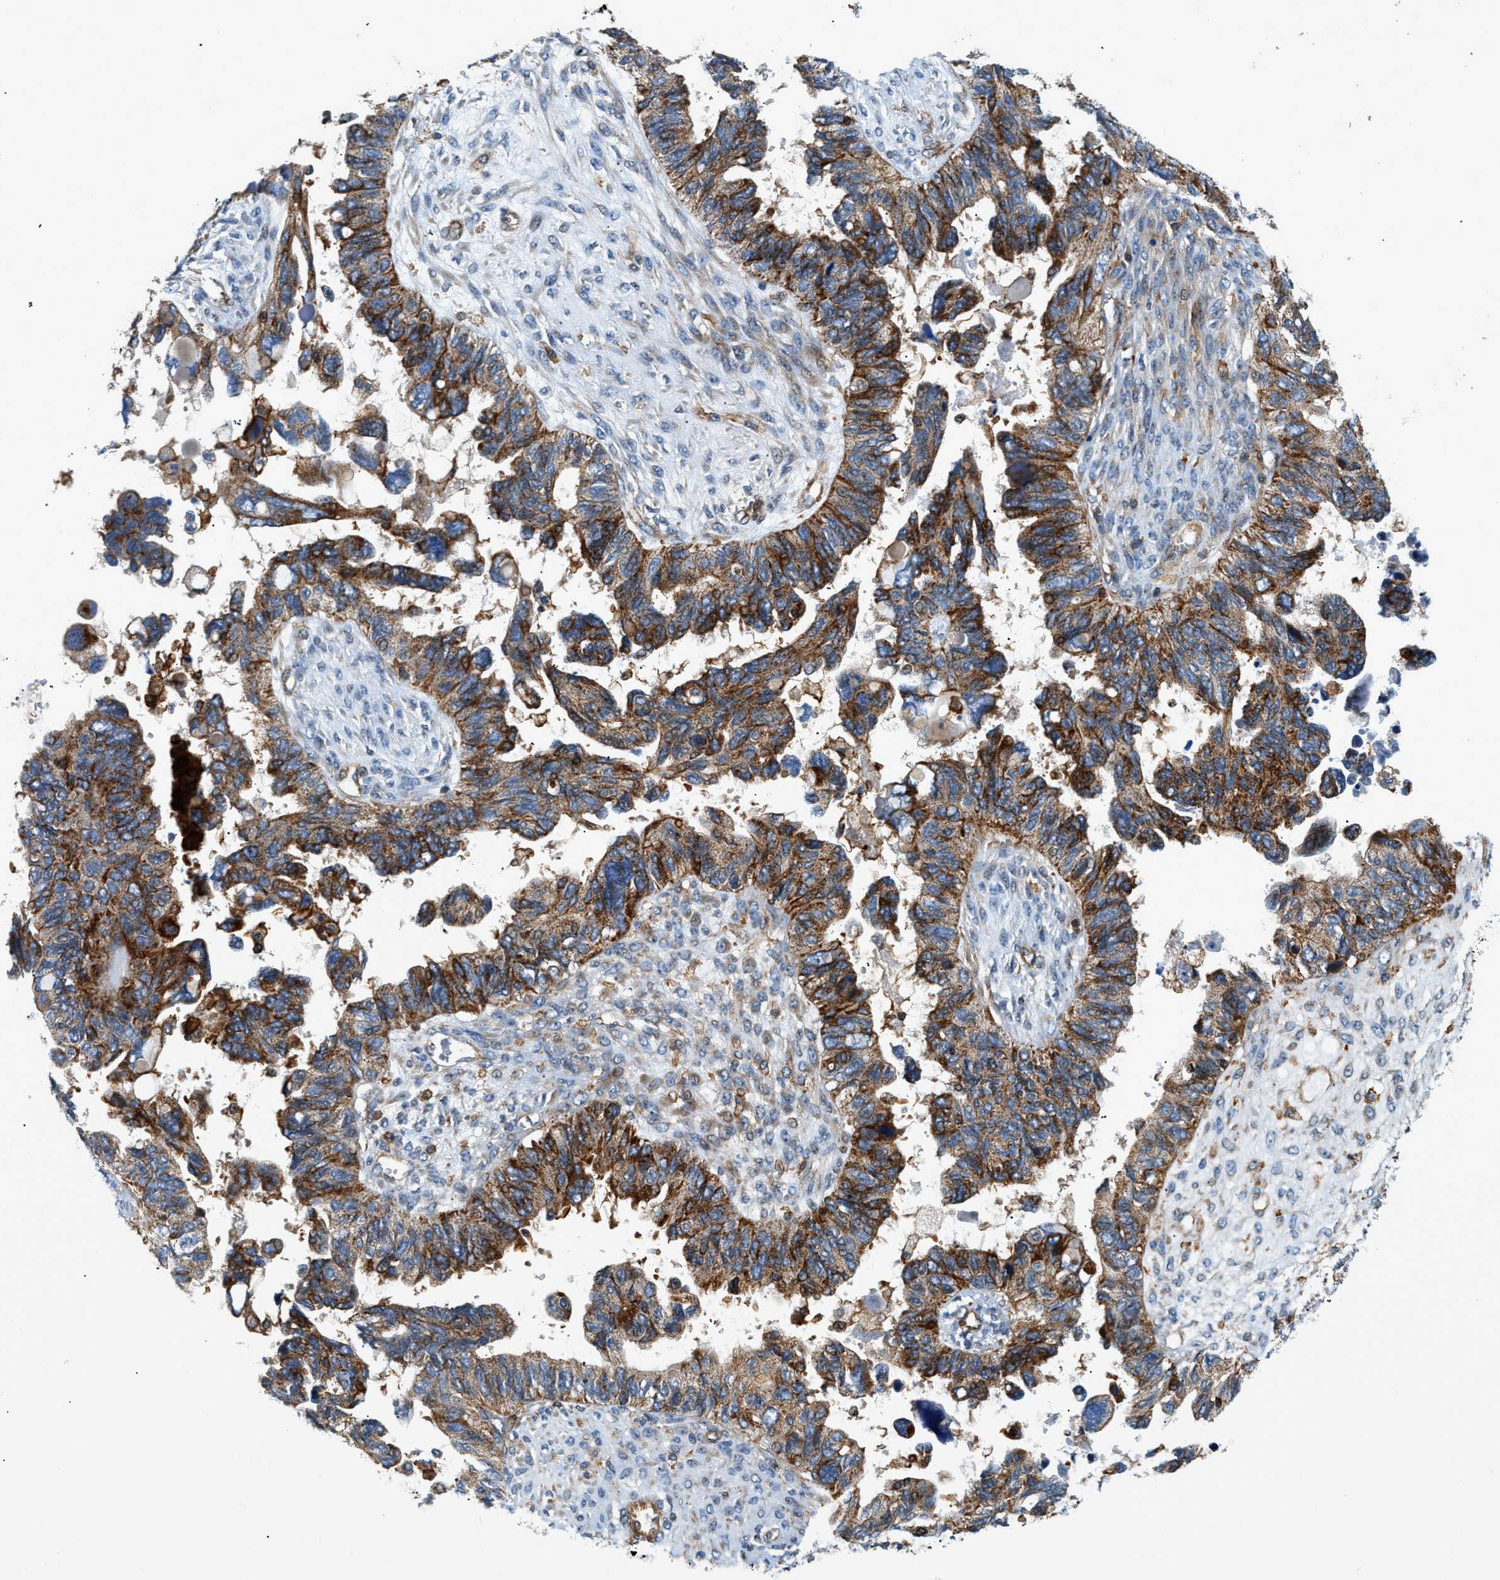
{"staining": {"intensity": "strong", "quantity": ">75%", "location": "cytoplasmic/membranous"}, "tissue": "ovarian cancer", "cell_type": "Tumor cells", "image_type": "cancer", "snomed": [{"axis": "morphology", "description": "Cystadenocarcinoma, serous, NOS"}, {"axis": "topography", "description": "Ovary"}], "caption": "Immunohistochemical staining of human serous cystadenocarcinoma (ovarian) displays high levels of strong cytoplasmic/membranous protein staining in approximately >75% of tumor cells.", "gene": "DHODH", "patient": {"sex": "female", "age": 79}}